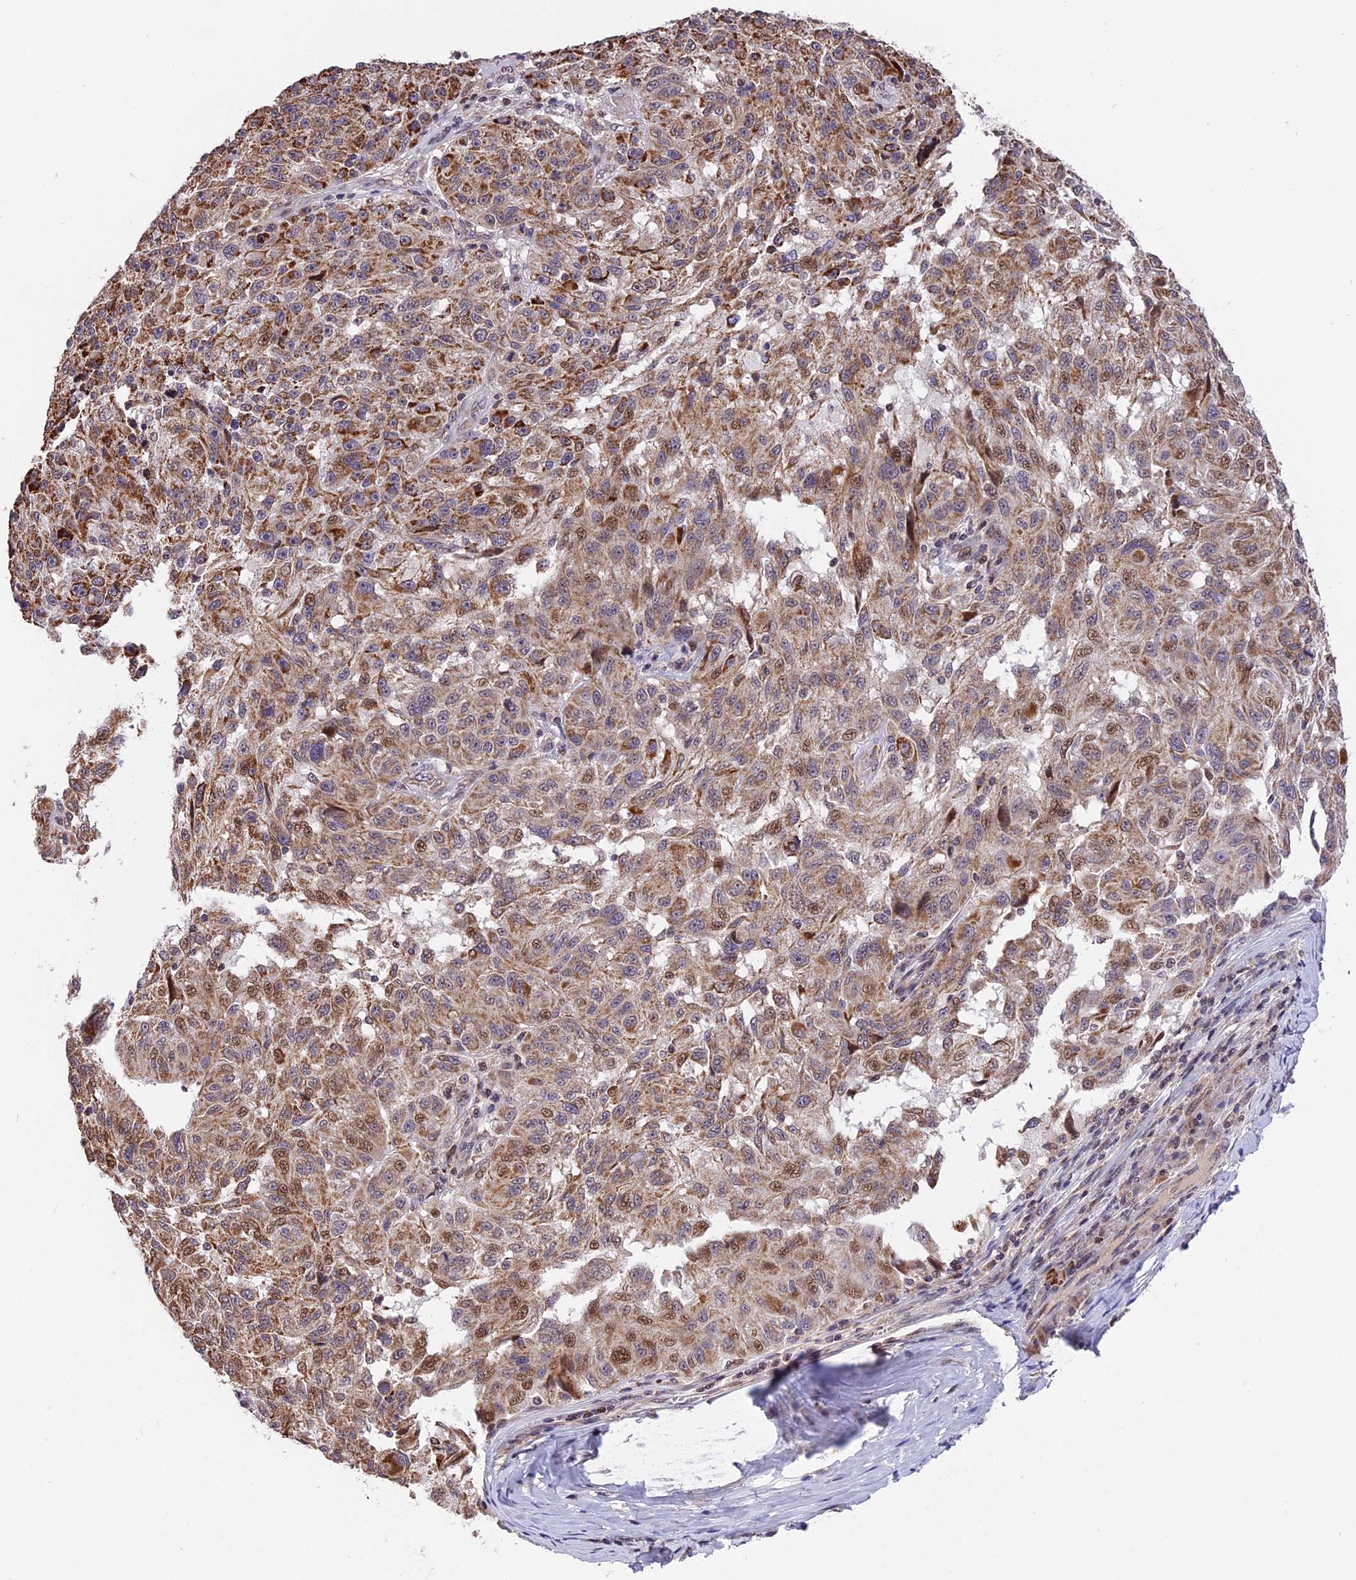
{"staining": {"intensity": "moderate", "quantity": ">75%", "location": "cytoplasmic/membranous,nuclear"}, "tissue": "melanoma", "cell_type": "Tumor cells", "image_type": "cancer", "snomed": [{"axis": "morphology", "description": "Malignant melanoma, NOS"}, {"axis": "topography", "description": "Skin"}], "caption": "Approximately >75% of tumor cells in malignant melanoma exhibit moderate cytoplasmic/membranous and nuclear protein positivity as visualized by brown immunohistochemical staining.", "gene": "RERGL", "patient": {"sex": "male", "age": 53}}